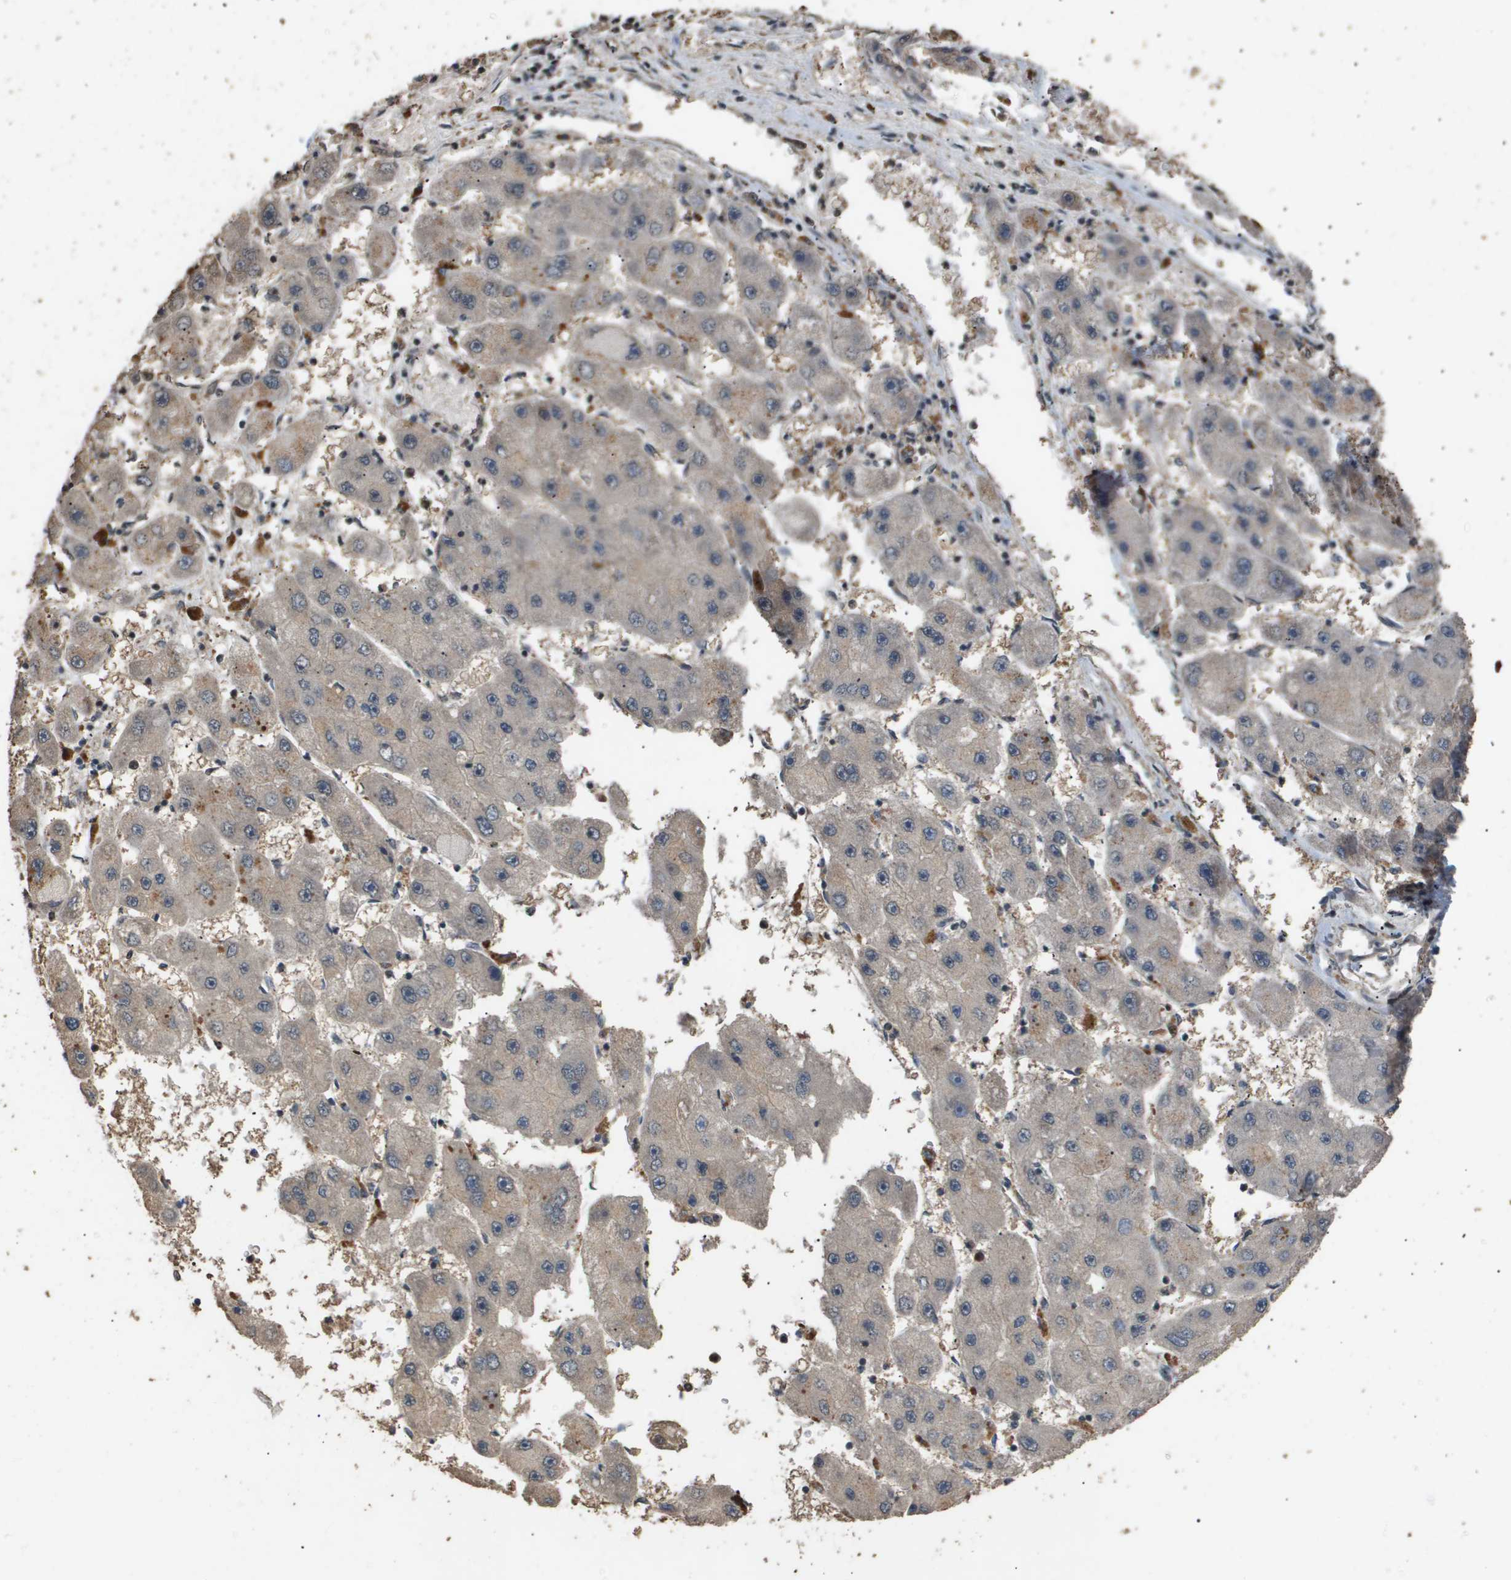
{"staining": {"intensity": "negative", "quantity": "none", "location": "none"}, "tissue": "liver cancer", "cell_type": "Tumor cells", "image_type": "cancer", "snomed": [{"axis": "morphology", "description": "Carcinoma, Hepatocellular, NOS"}, {"axis": "topography", "description": "Liver"}], "caption": "The histopathology image exhibits no significant expression in tumor cells of liver hepatocellular carcinoma. Nuclei are stained in blue.", "gene": "ING1", "patient": {"sex": "female", "age": 61}}